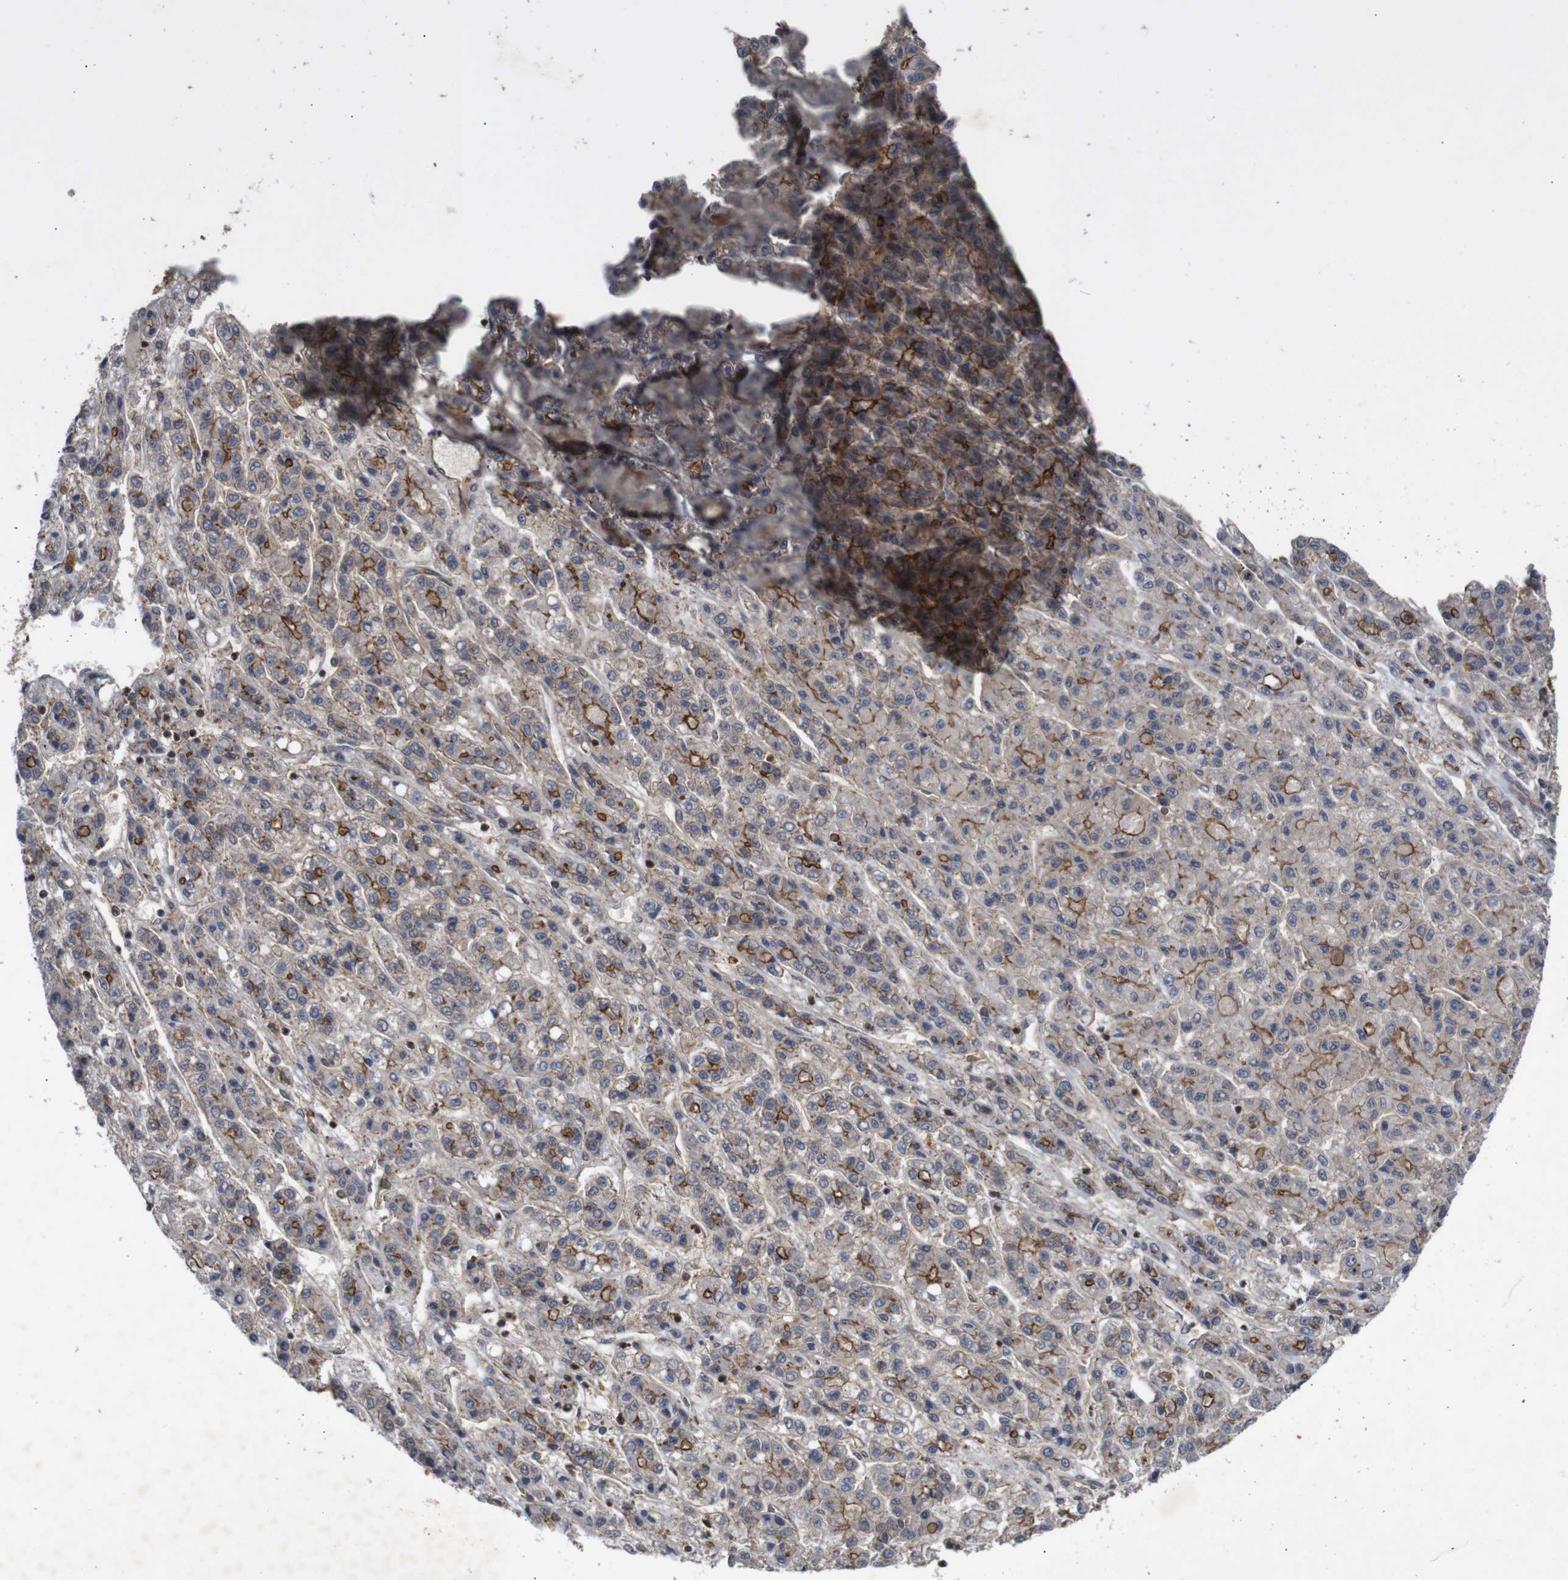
{"staining": {"intensity": "moderate", "quantity": "25%-75%", "location": "cytoplasmic/membranous"}, "tissue": "liver cancer", "cell_type": "Tumor cells", "image_type": "cancer", "snomed": [{"axis": "morphology", "description": "Carcinoma, Hepatocellular, NOS"}, {"axis": "topography", "description": "Liver"}], "caption": "High-power microscopy captured an immunohistochemistry histopathology image of liver cancer (hepatocellular carcinoma), revealing moderate cytoplasmic/membranous staining in approximately 25%-75% of tumor cells.", "gene": "NANOS1", "patient": {"sex": "male", "age": 70}}